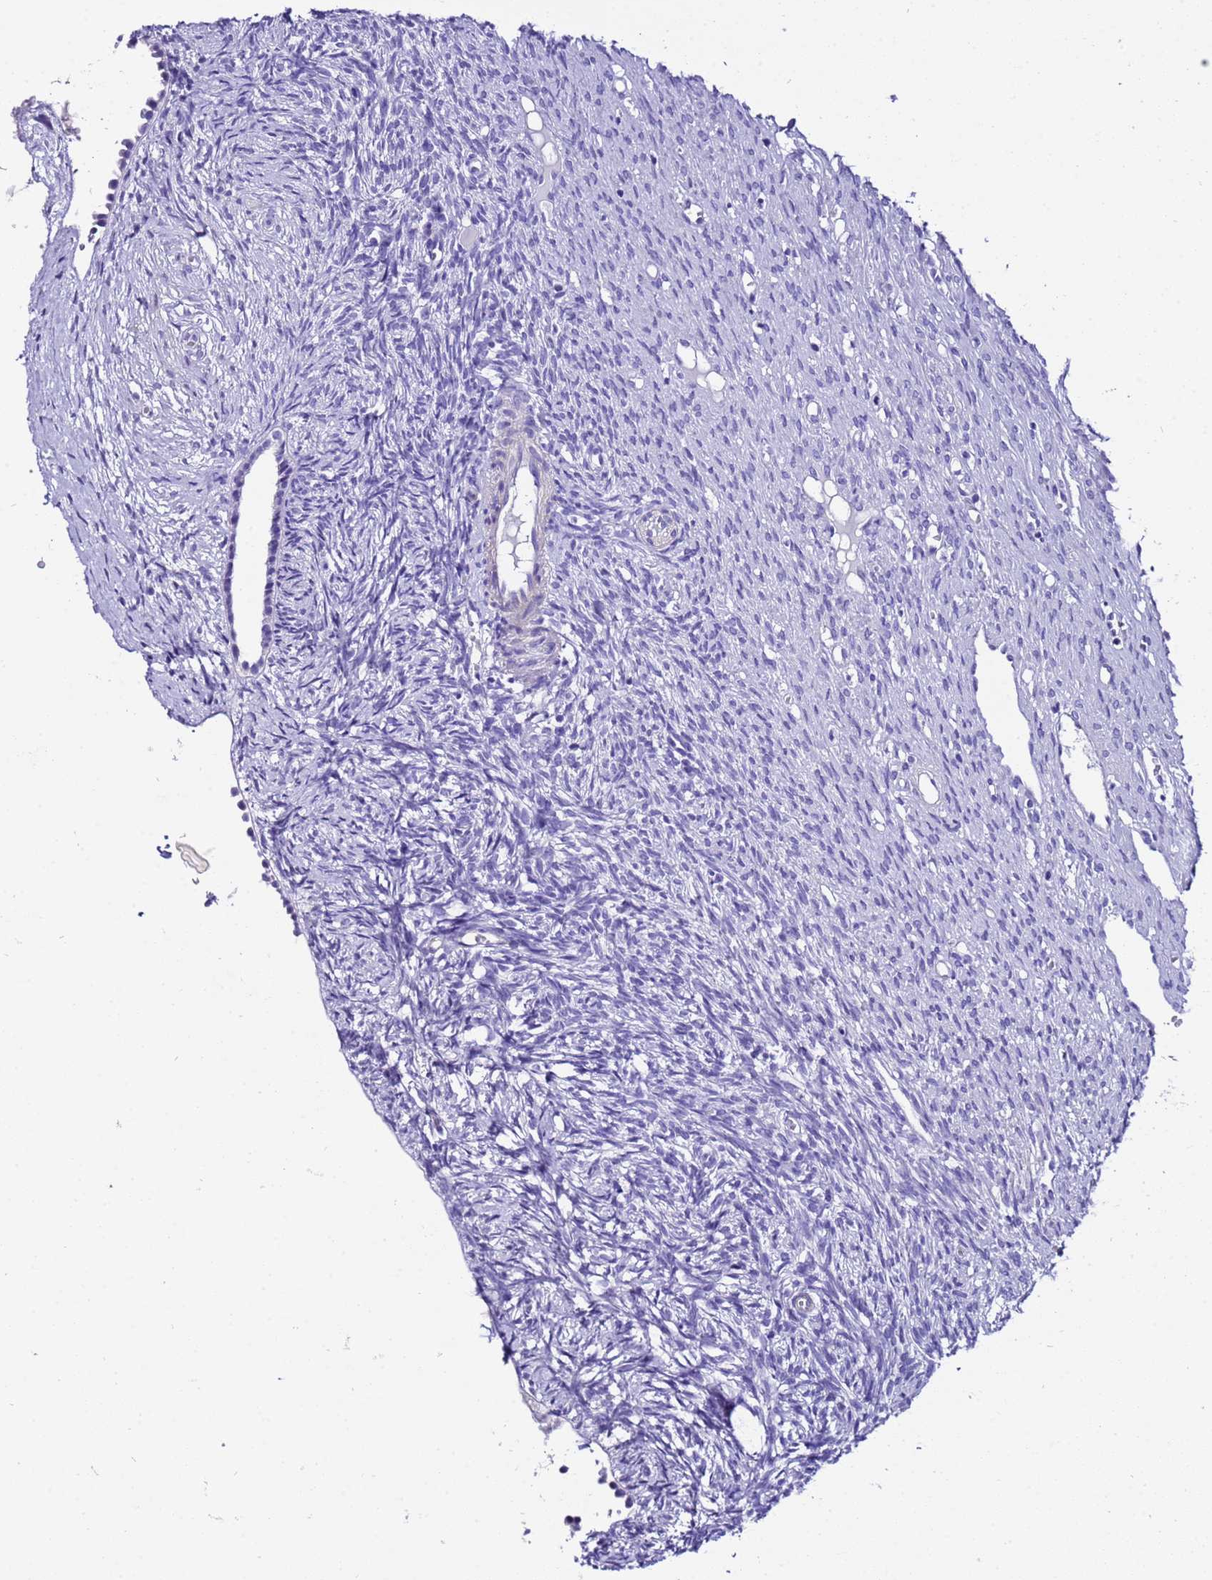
{"staining": {"intensity": "negative", "quantity": "none", "location": "none"}, "tissue": "ovary", "cell_type": "Ovarian stroma cells", "image_type": "normal", "snomed": [{"axis": "morphology", "description": "Normal tissue, NOS"}, {"axis": "topography", "description": "Ovary"}], "caption": "Ovary stained for a protein using immunohistochemistry (IHC) demonstrates no positivity ovarian stroma cells.", "gene": "ZNF417", "patient": {"sex": "female", "age": 51}}